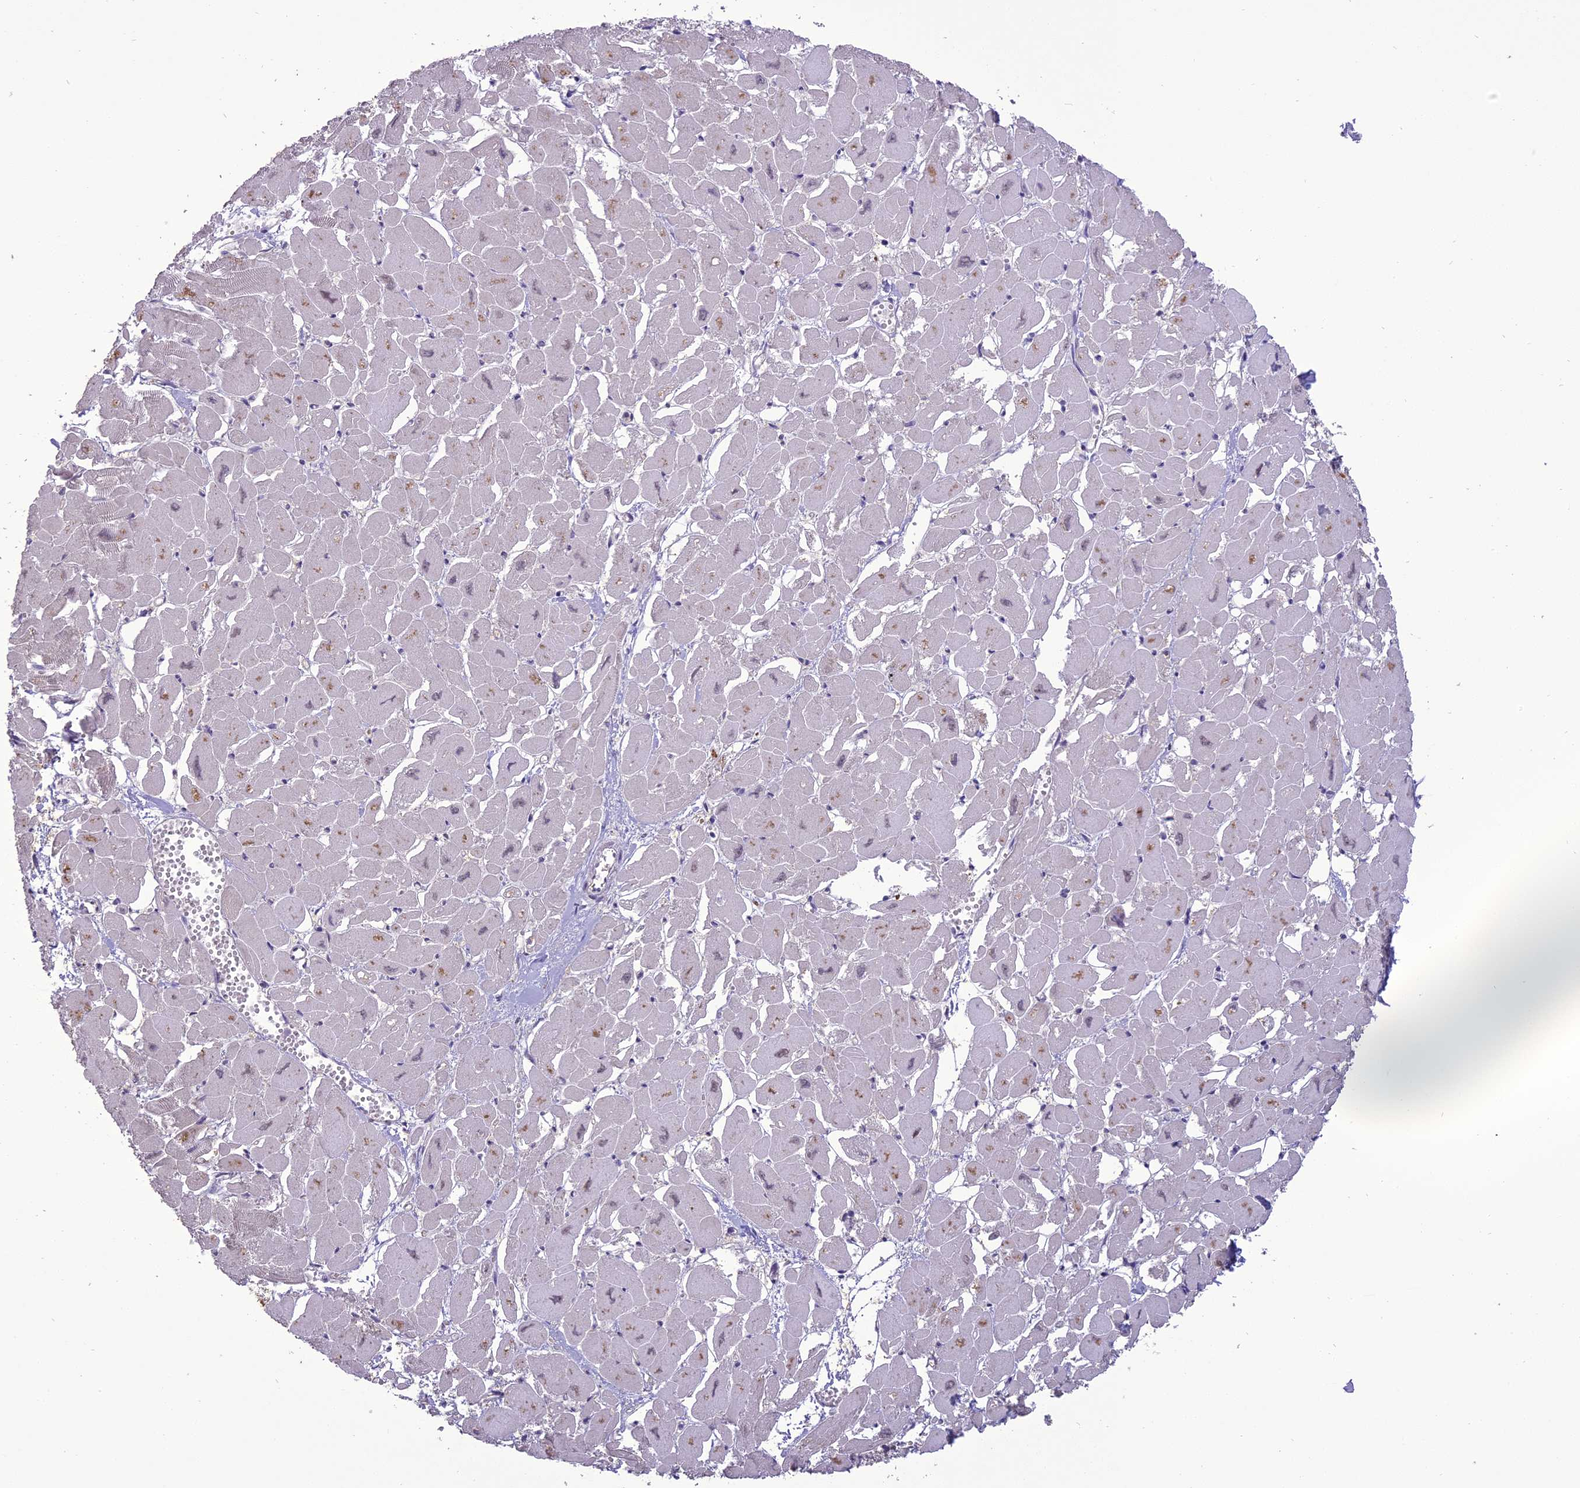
{"staining": {"intensity": "negative", "quantity": "none", "location": "none"}, "tissue": "heart muscle", "cell_type": "Cardiomyocytes", "image_type": "normal", "snomed": [{"axis": "morphology", "description": "Normal tissue, NOS"}, {"axis": "topography", "description": "Heart"}], "caption": "This is a image of immunohistochemistry staining of normal heart muscle, which shows no staining in cardiomyocytes. (DAB immunohistochemistry visualized using brightfield microscopy, high magnification).", "gene": "TIGD7", "patient": {"sex": "male", "age": 54}}